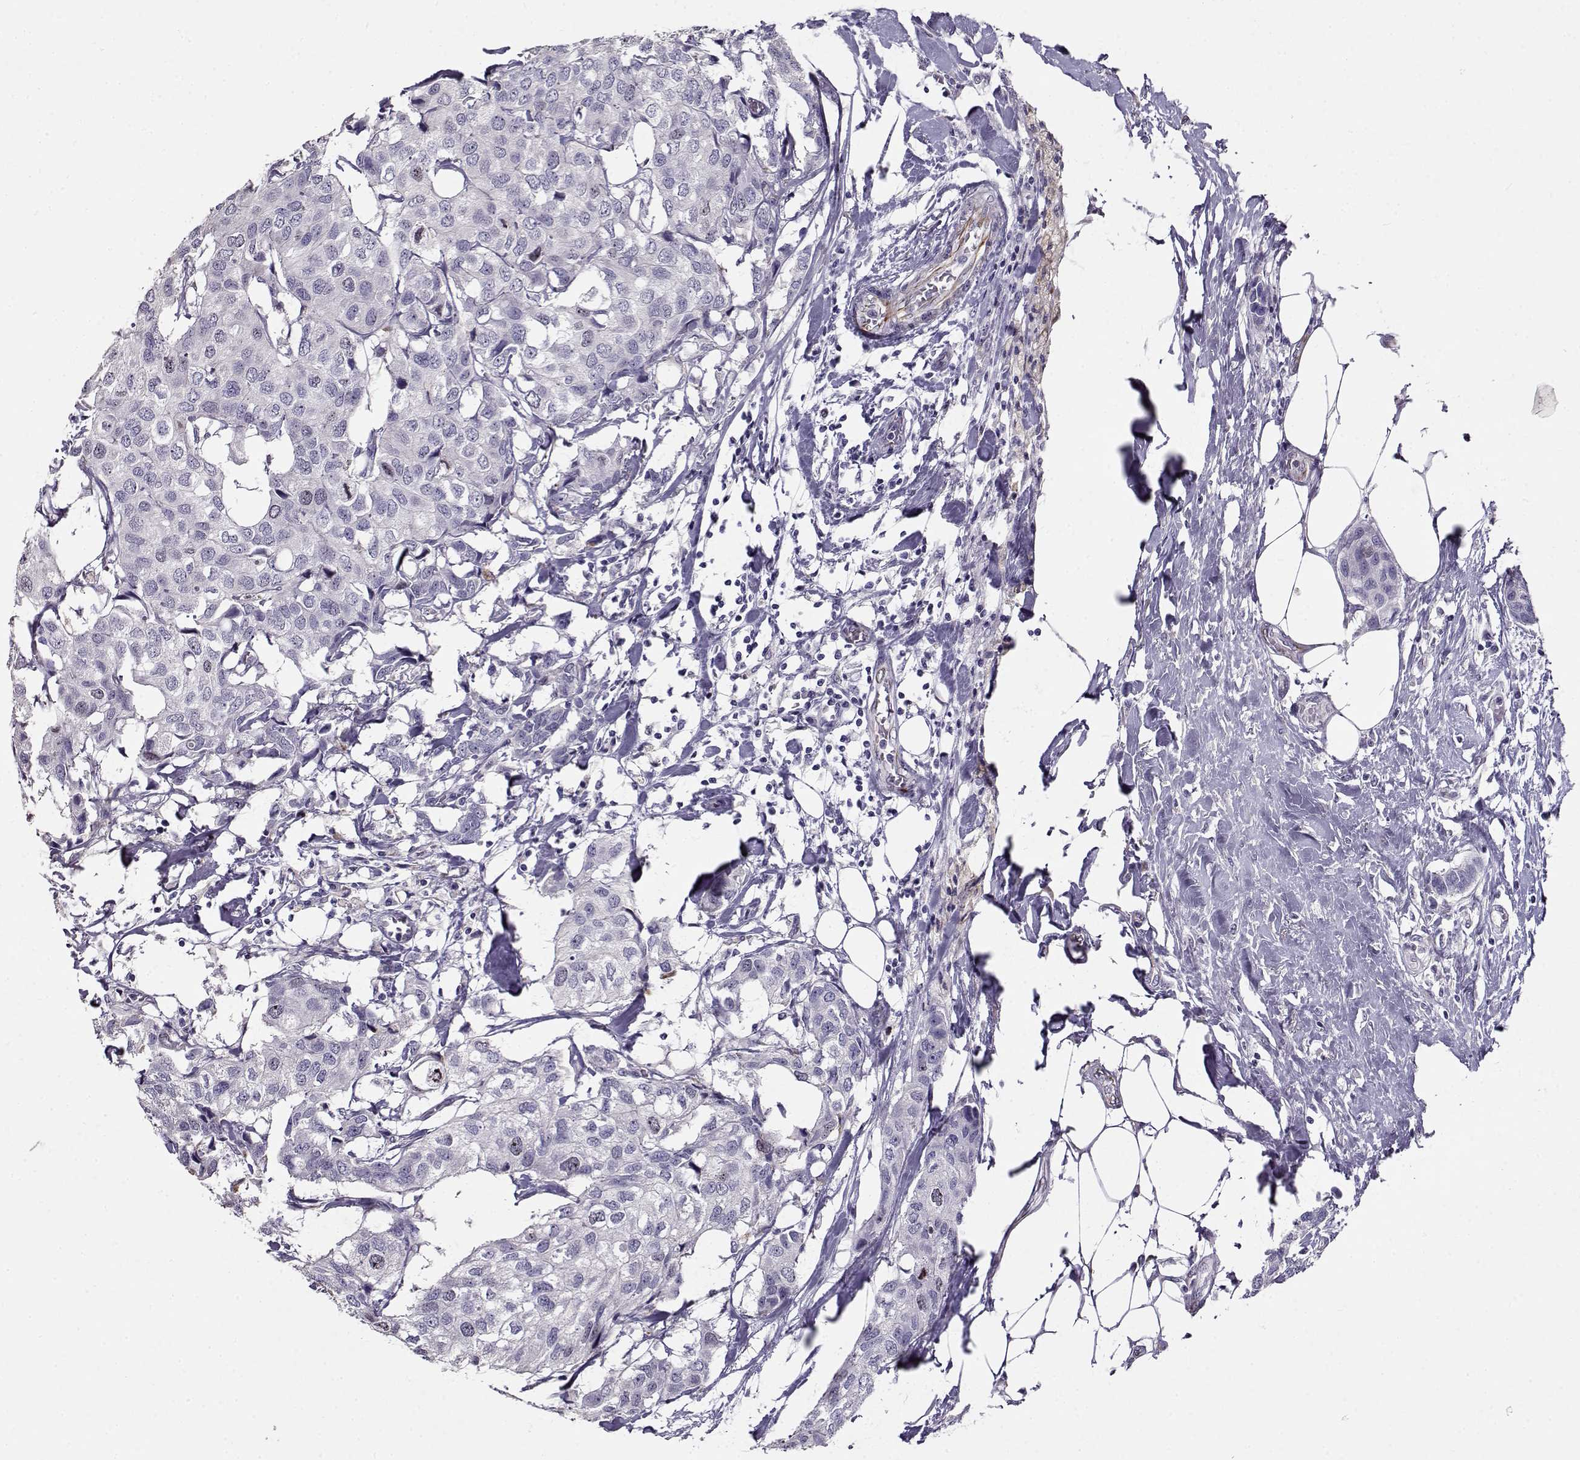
{"staining": {"intensity": "negative", "quantity": "none", "location": "none"}, "tissue": "breast cancer", "cell_type": "Tumor cells", "image_type": "cancer", "snomed": [{"axis": "morphology", "description": "Duct carcinoma"}, {"axis": "topography", "description": "Breast"}], "caption": "Tumor cells are negative for brown protein staining in breast cancer (invasive ductal carcinoma).", "gene": "NPW", "patient": {"sex": "female", "age": 80}}